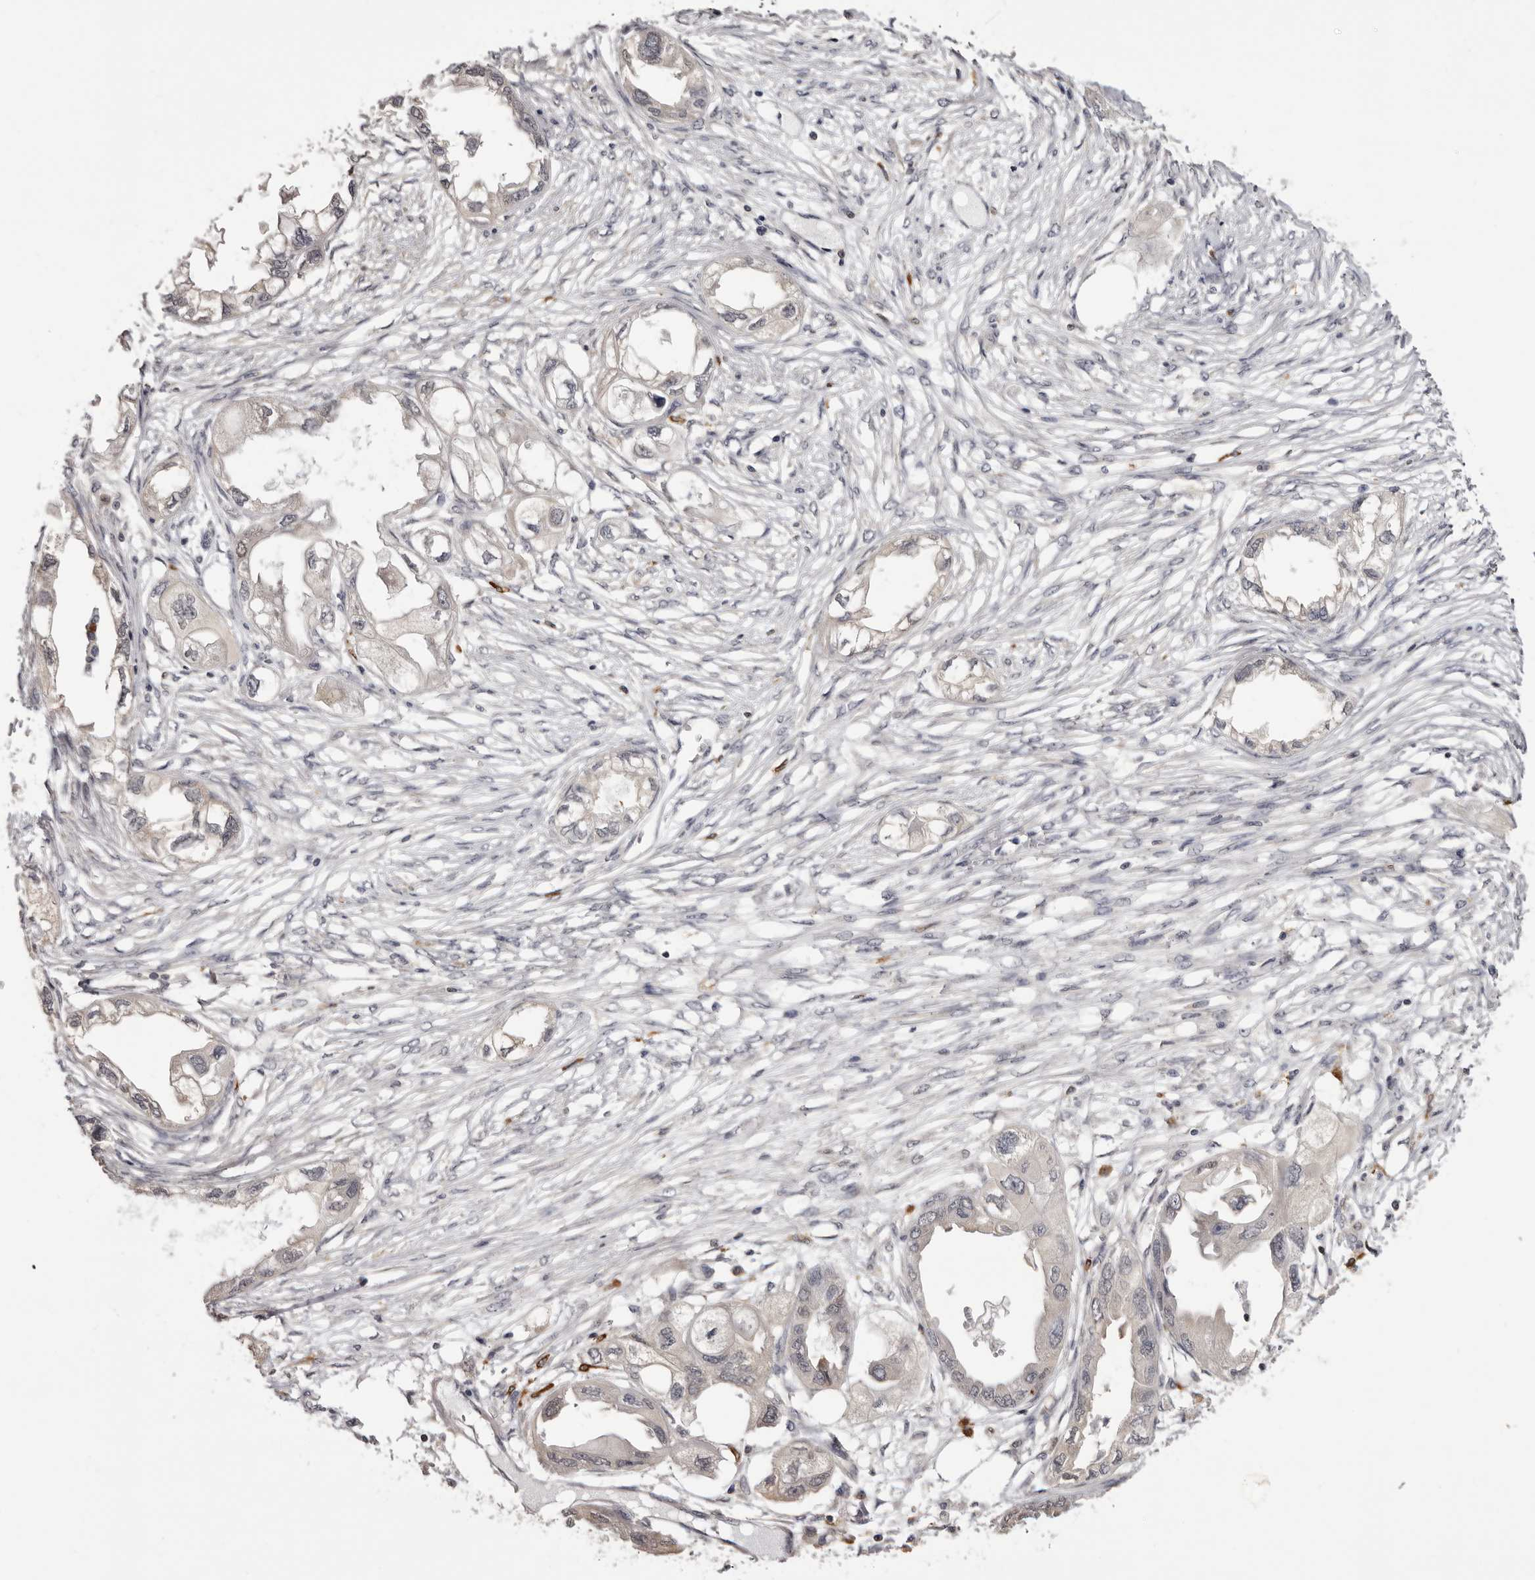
{"staining": {"intensity": "negative", "quantity": "none", "location": "none"}, "tissue": "endometrial cancer", "cell_type": "Tumor cells", "image_type": "cancer", "snomed": [{"axis": "morphology", "description": "Adenocarcinoma, NOS"}, {"axis": "morphology", "description": "Adenocarcinoma, metastatic, NOS"}, {"axis": "topography", "description": "Adipose tissue"}, {"axis": "topography", "description": "Endometrium"}], "caption": "Endometrial cancer stained for a protein using immunohistochemistry (IHC) exhibits no positivity tumor cells.", "gene": "TNNI1", "patient": {"sex": "female", "age": 67}}